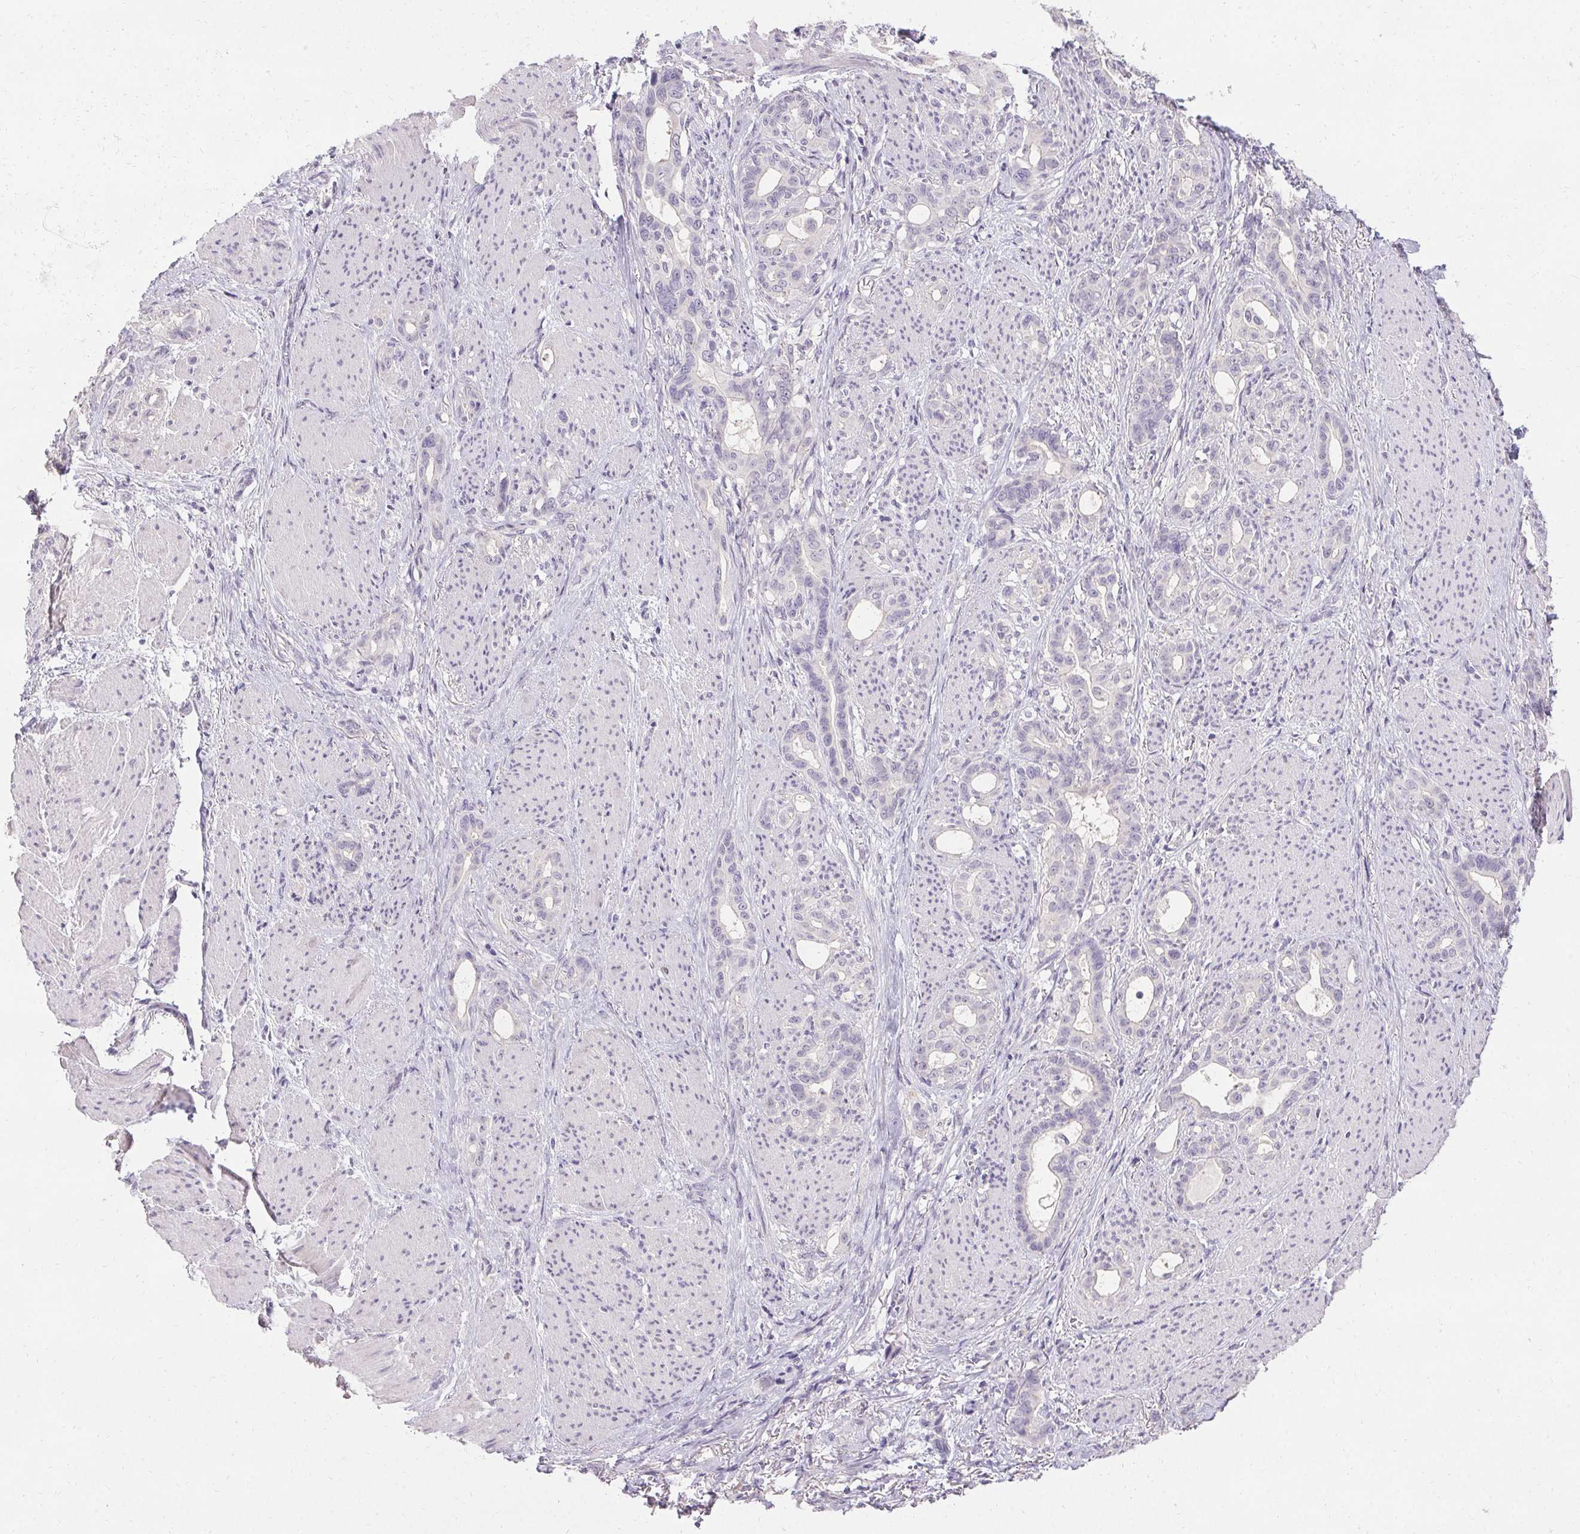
{"staining": {"intensity": "negative", "quantity": "none", "location": "none"}, "tissue": "stomach cancer", "cell_type": "Tumor cells", "image_type": "cancer", "snomed": [{"axis": "morphology", "description": "Normal tissue, NOS"}, {"axis": "morphology", "description": "Adenocarcinoma, NOS"}, {"axis": "topography", "description": "Esophagus"}, {"axis": "topography", "description": "Stomach, upper"}], "caption": "IHC of human stomach cancer (adenocarcinoma) reveals no staining in tumor cells.", "gene": "PMEL", "patient": {"sex": "male", "age": 62}}